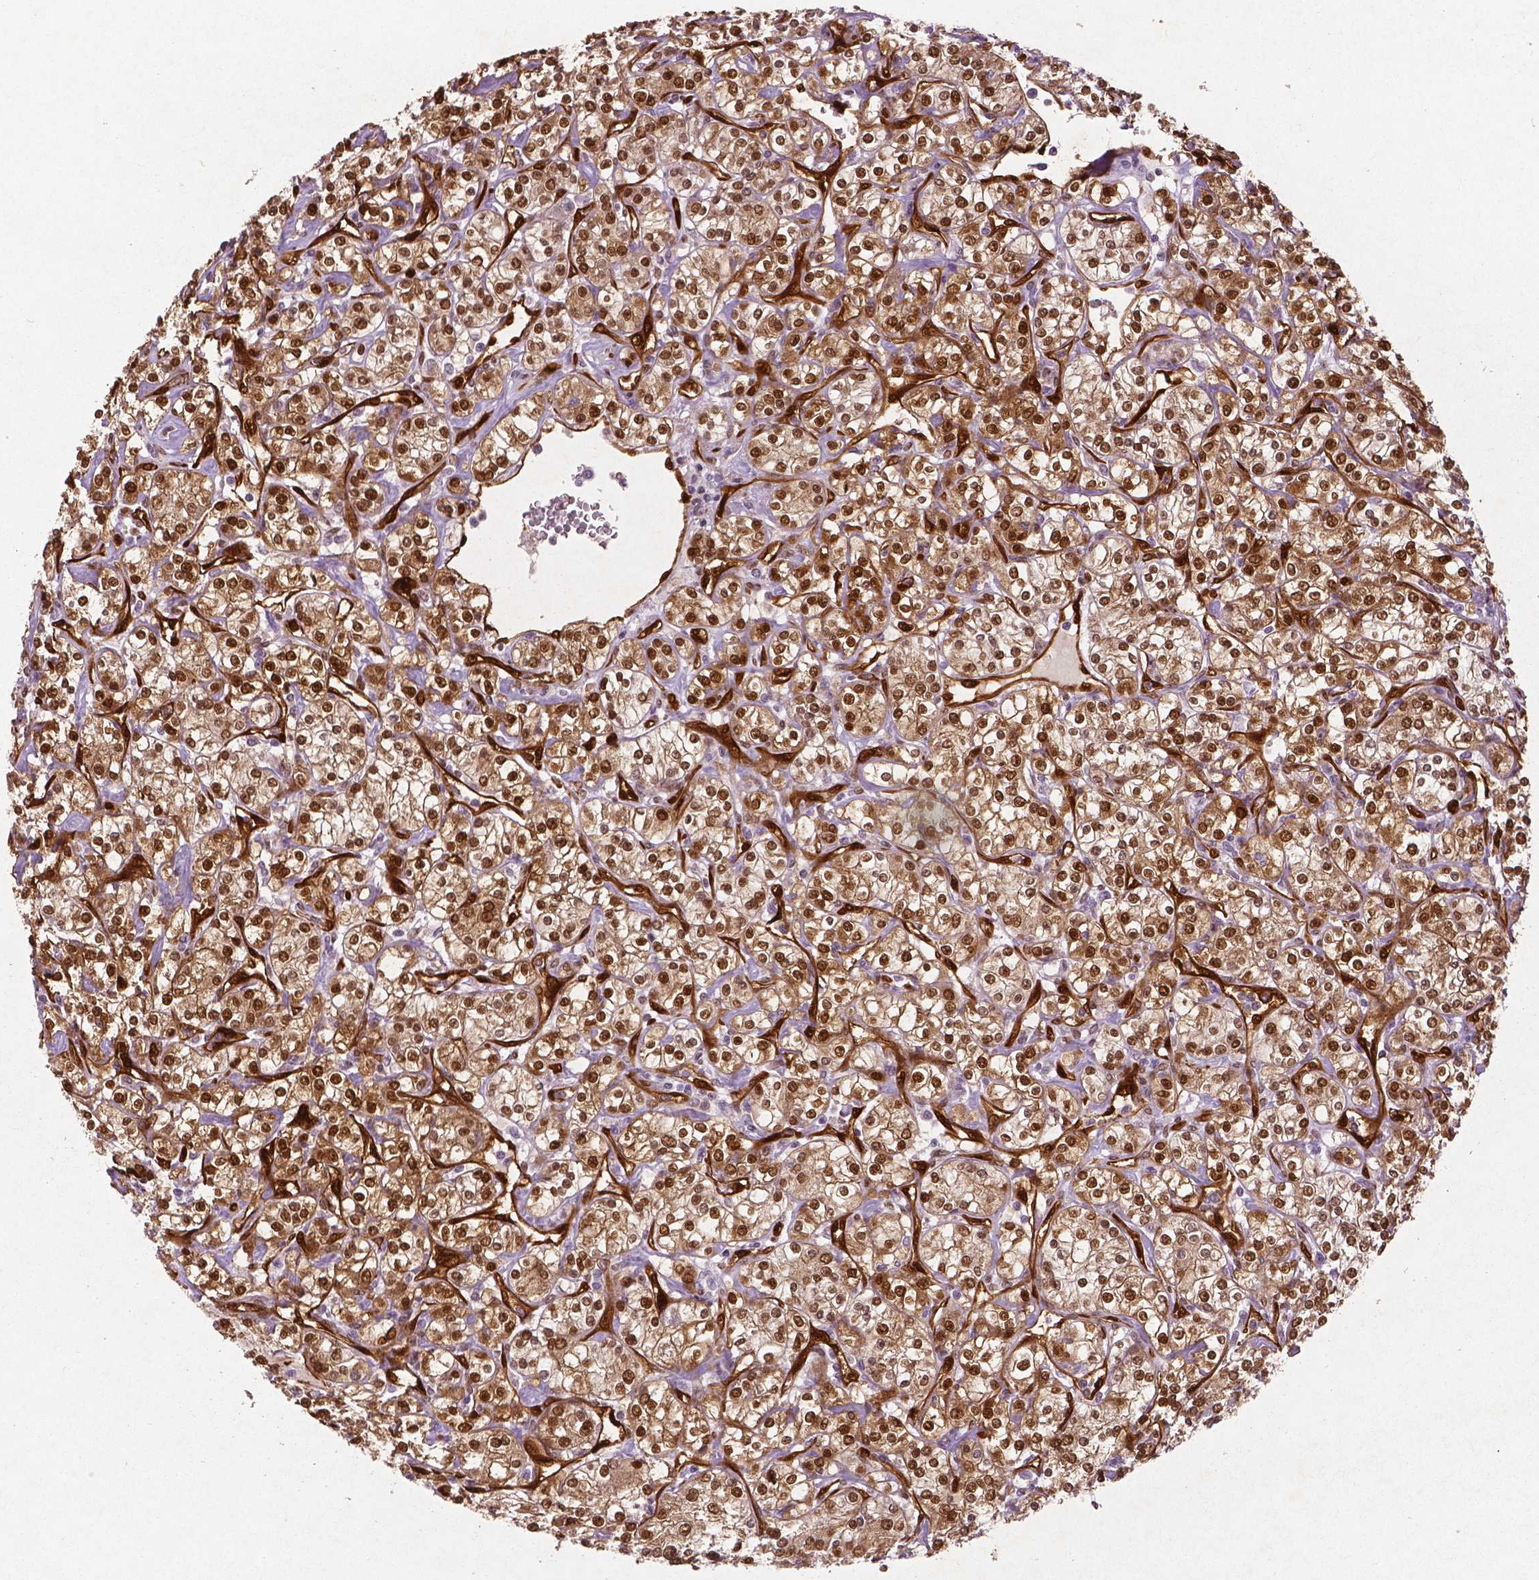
{"staining": {"intensity": "moderate", "quantity": ">75%", "location": "cytoplasmic/membranous,nuclear"}, "tissue": "renal cancer", "cell_type": "Tumor cells", "image_type": "cancer", "snomed": [{"axis": "morphology", "description": "Adenocarcinoma, NOS"}, {"axis": "topography", "description": "Kidney"}], "caption": "DAB (3,3'-diaminobenzidine) immunohistochemical staining of human renal cancer (adenocarcinoma) exhibits moderate cytoplasmic/membranous and nuclear protein expression in about >75% of tumor cells.", "gene": "WWTR1", "patient": {"sex": "male", "age": 77}}